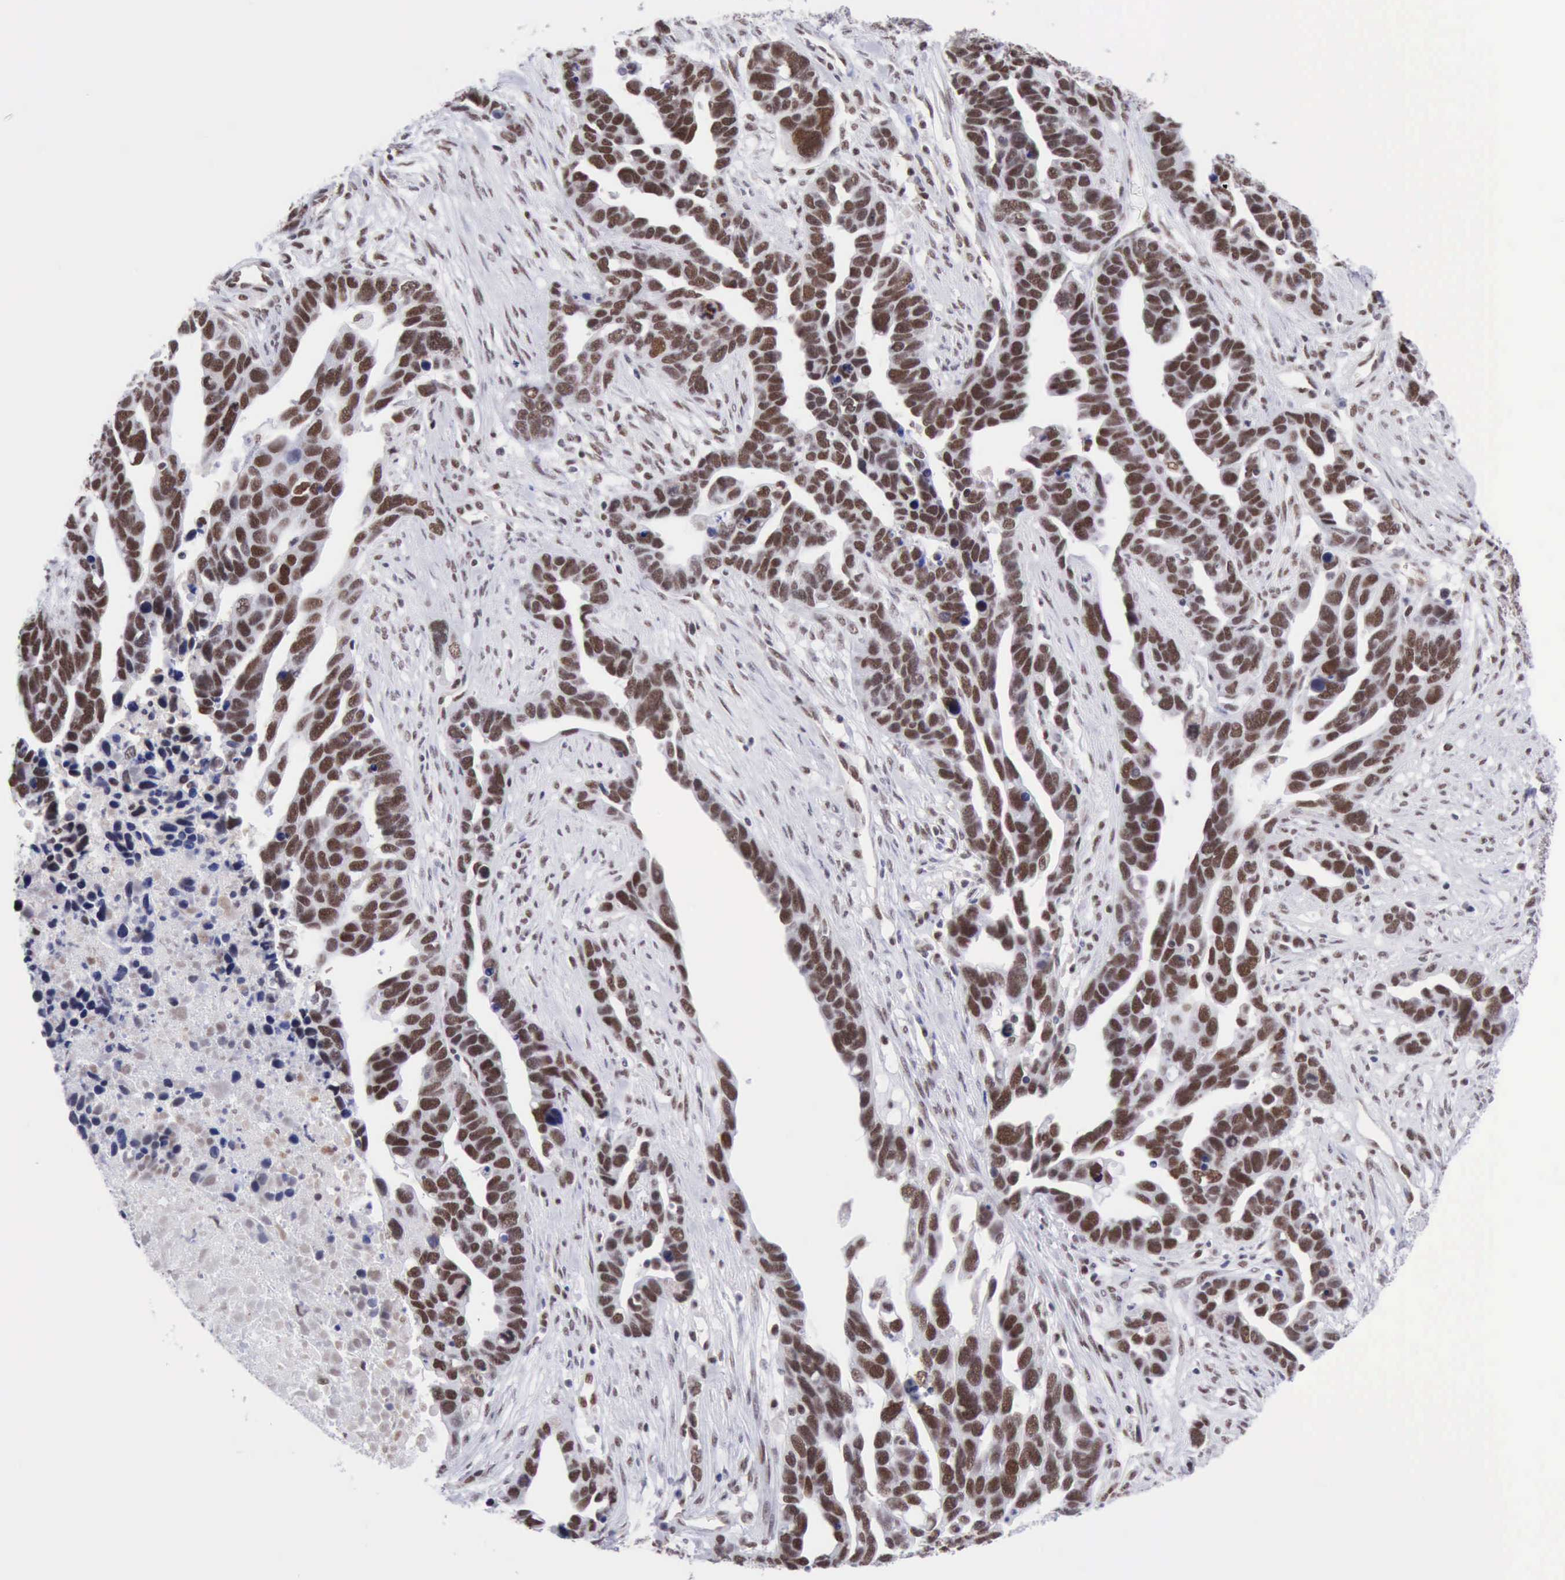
{"staining": {"intensity": "moderate", "quantity": ">75%", "location": "nuclear"}, "tissue": "ovarian cancer", "cell_type": "Tumor cells", "image_type": "cancer", "snomed": [{"axis": "morphology", "description": "Cystadenocarcinoma, serous, NOS"}, {"axis": "topography", "description": "Ovary"}], "caption": "Ovarian cancer tissue shows moderate nuclear staining in approximately >75% of tumor cells", "gene": "ERCC4", "patient": {"sex": "female", "age": 54}}